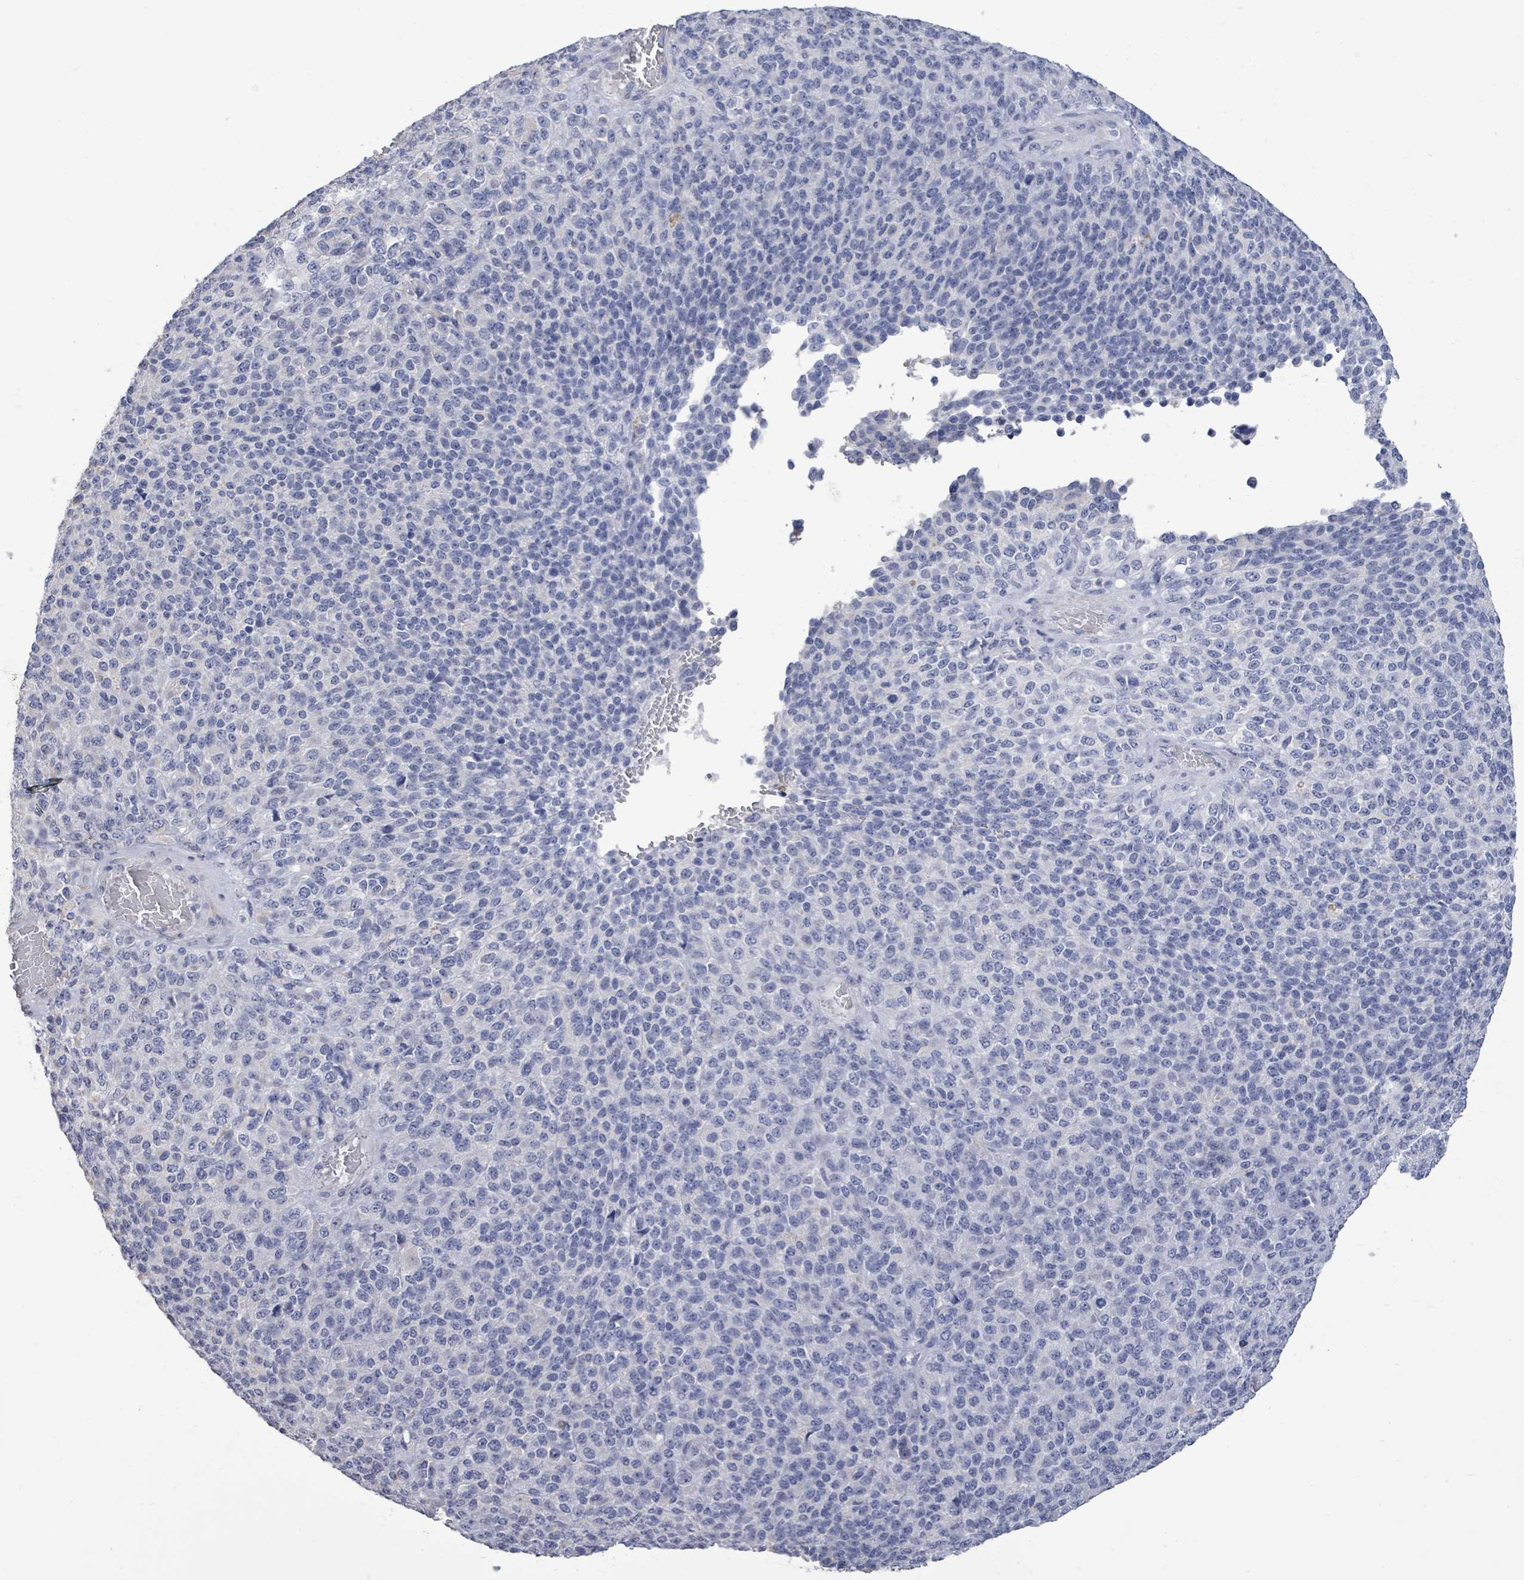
{"staining": {"intensity": "negative", "quantity": "none", "location": "none"}, "tissue": "melanoma", "cell_type": "Tumor cells", "image_type": "cancer", "snomed": [{"axis": "morphology", "description": "Malignant melanoma, Metastatic site"}, {"axis": "topography", "description": "Brain"}], "caption": "A histopathology image of malignant melanoma (metastatic site) stained for a protein demonstrates no brown staining in tumor cells. Nuclei are stained in blue.", "gene": "CT45A5", "patient": {"sex": "female", "age": 56}}